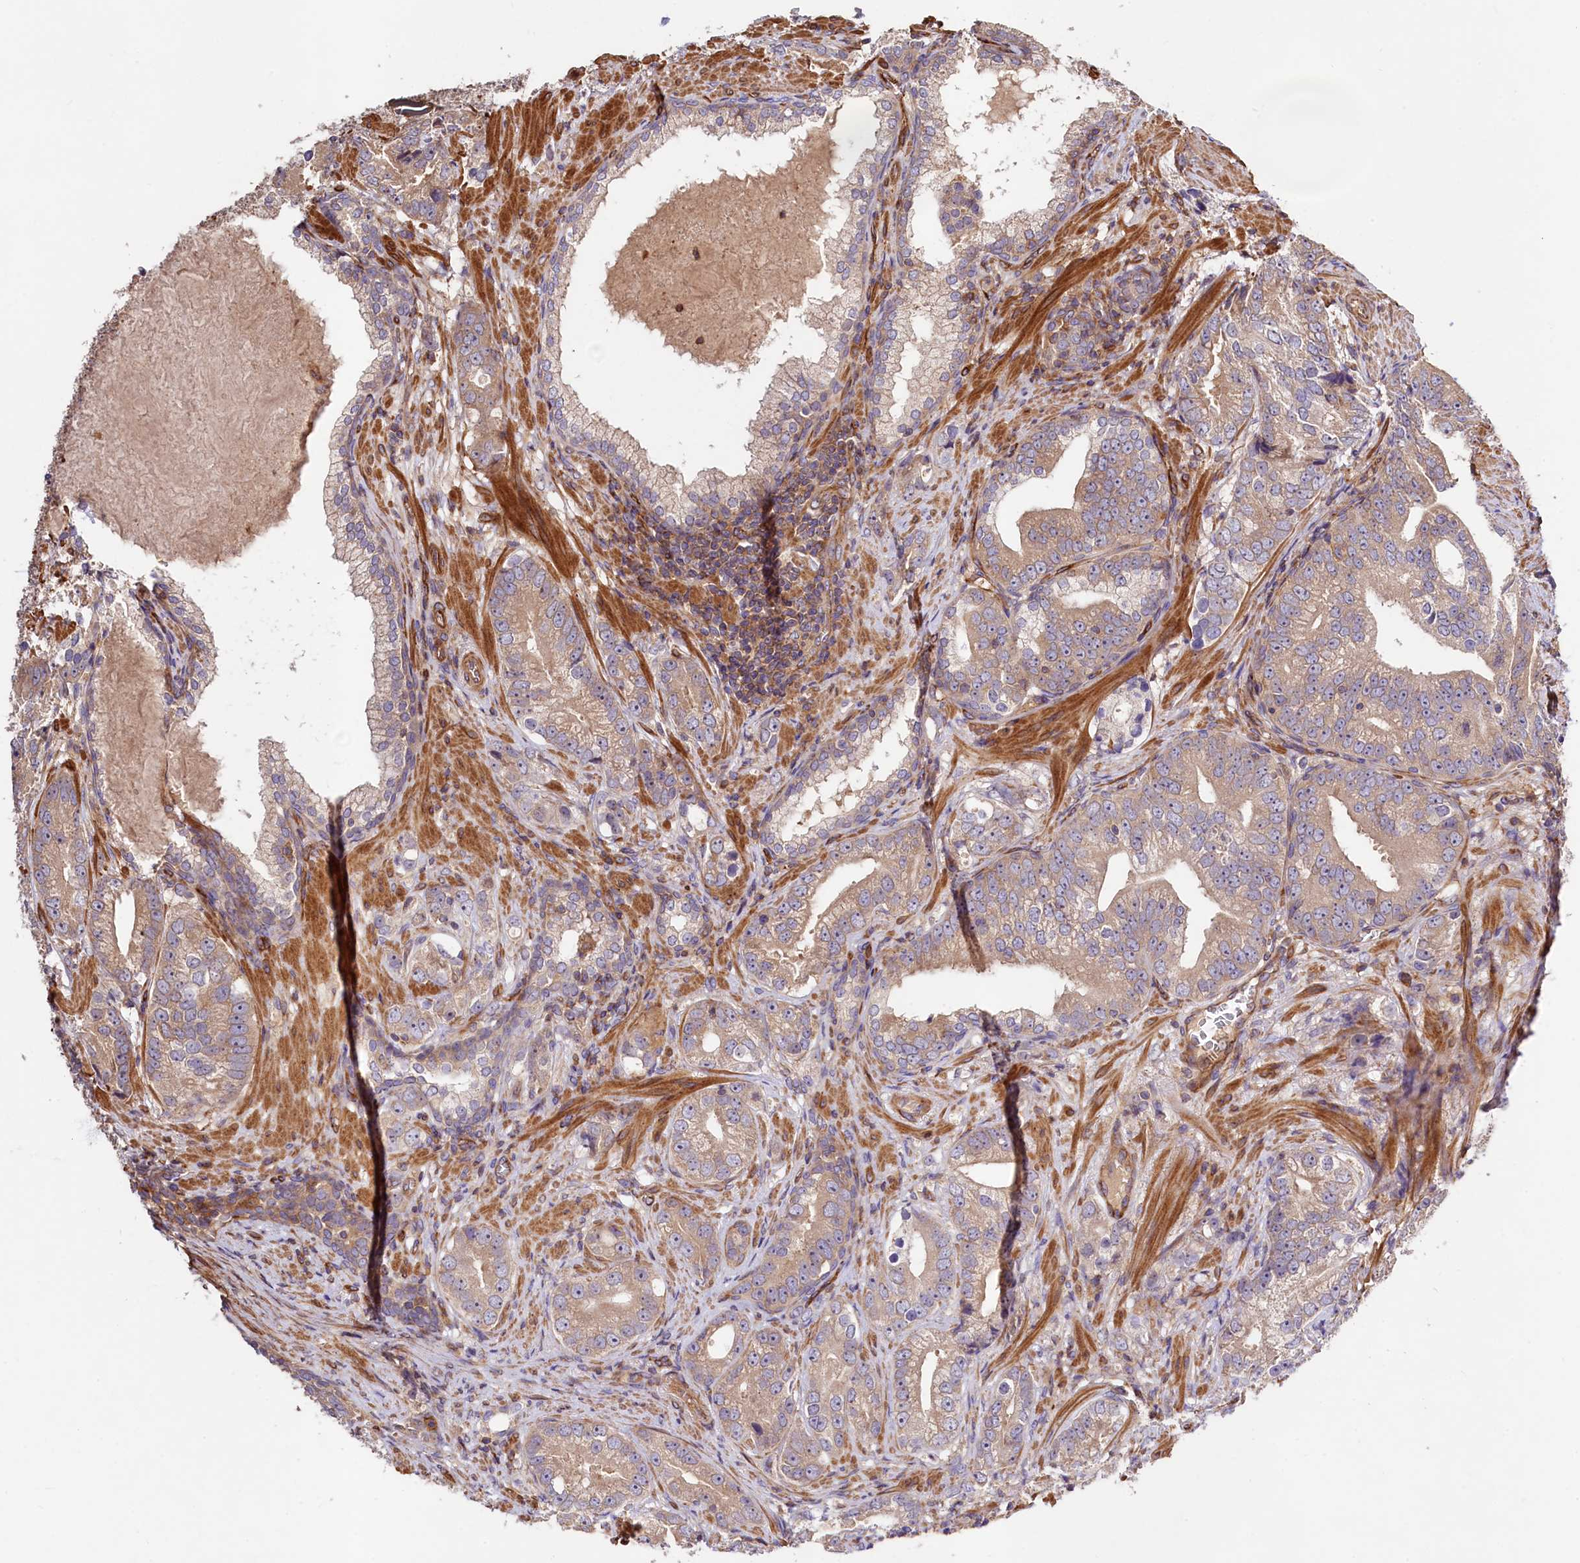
{"staining": {"intensity": "weak", "quantity": "25%-75%", "location": "cytoplasmic/membranous"}, "tissue": "prostate cancer", "cell_type": "Tumor cells", "image_type": "cancer", "snomed": [{"axis": "morphology", "description": "Adenocarcinoma, High grade"}, {"axis": "topography", "description": "Prostate"}], "caption": "Immunohistochemical staining of human prostate high-grade adenocarcinoma exhibits low levels of weak cytoplasmic/membranous positivity in approximately 25%-75% of tumor cells.", "gene": "KLHDC4", "patient": {"sex": "male", "age": 75}}